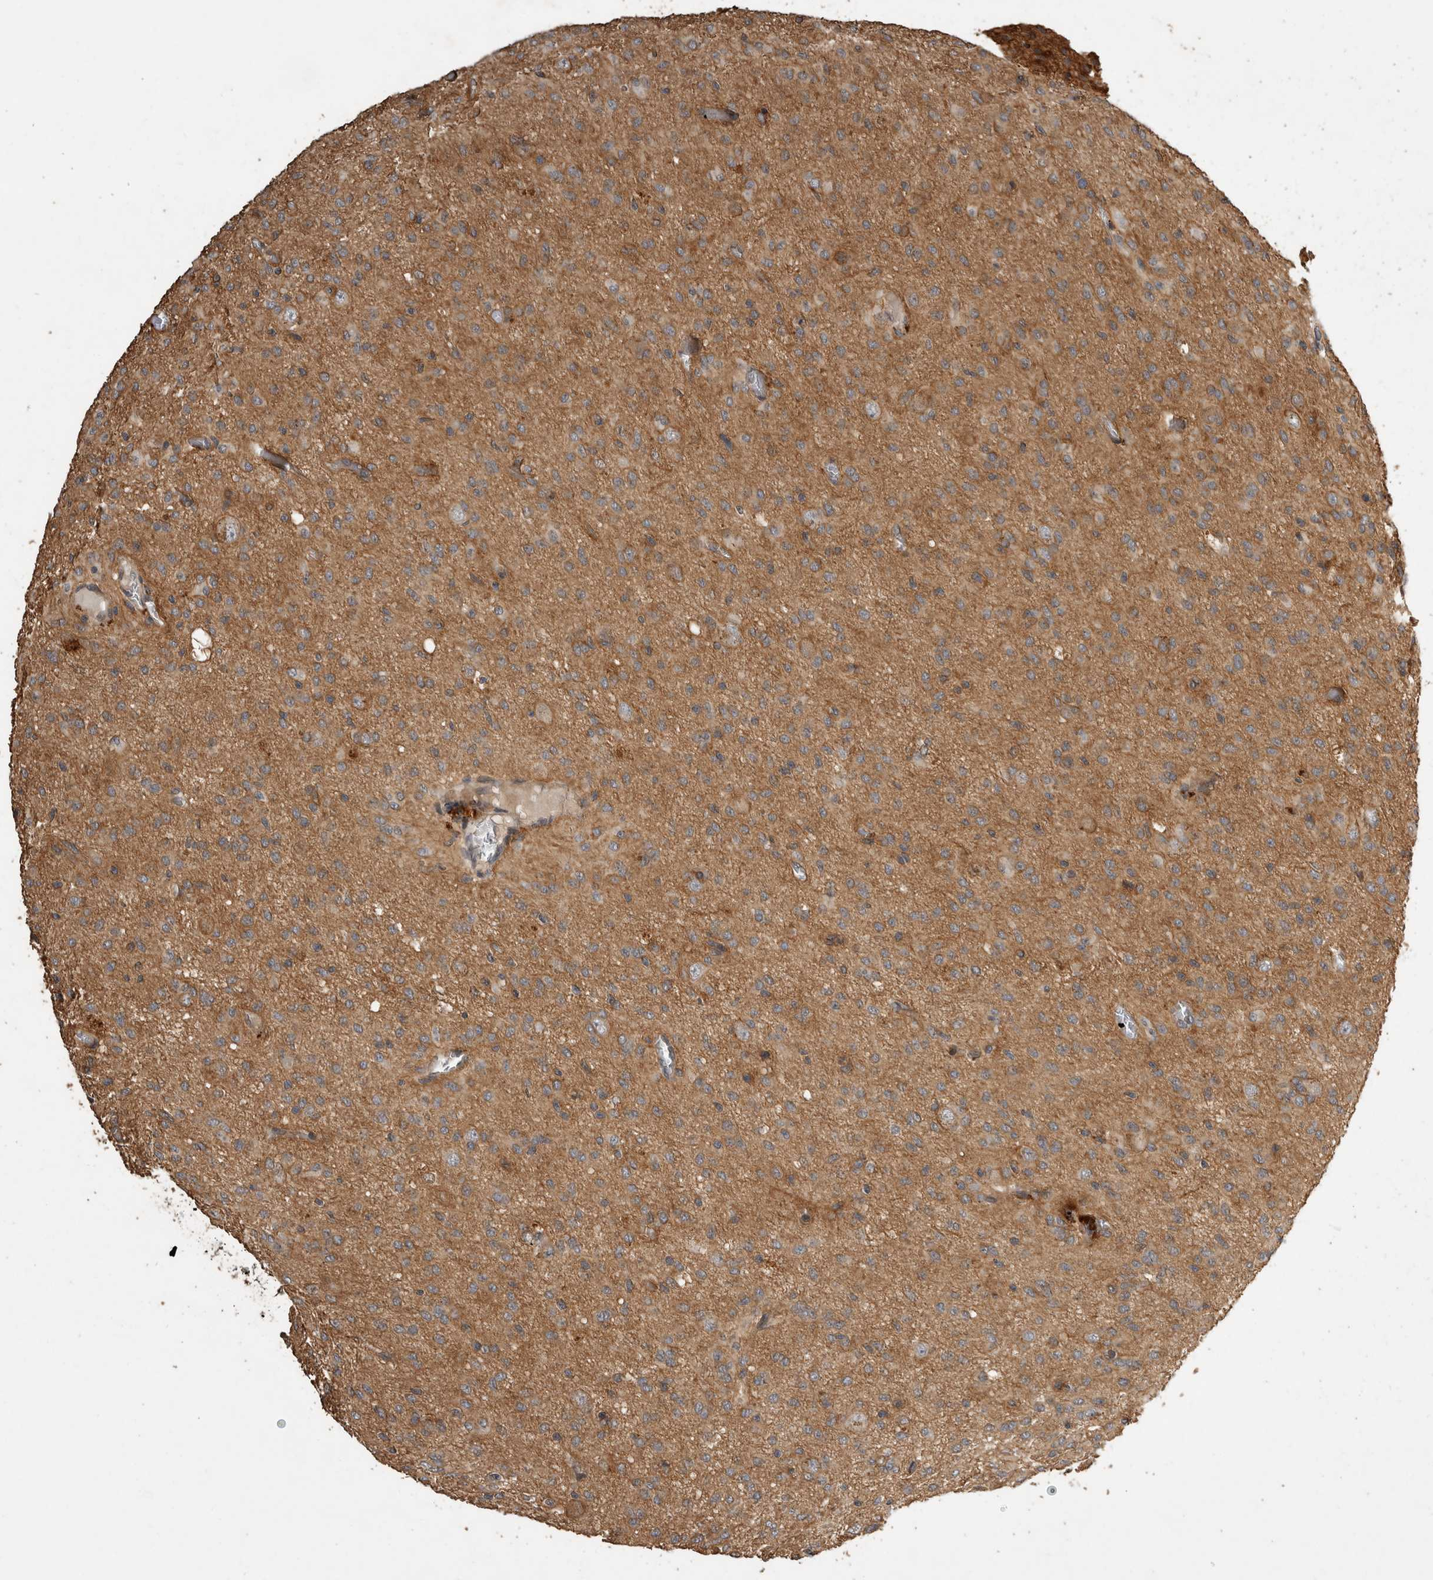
{"staining": {"intensity": "weak", "quantity": ">75%", "location": "cytoplasmic/membranous"}, "tissue": "glioma", "cell_type": "Tumor cells", "image_type": "cancer", "snomed": [{"axis": "morphology", "description": "Glioma, malignant, High grade"}, {"axis": "topography", "description": "Brain"}], "caption": "An immunohistochemistry (IHC) image of neoplastic tissue is shown. Protein staining in brown highlights weak cytoplasmic/membranous positivity in glioma within tumor cells.", "gene": "RHPN1", "patient": {"sex": "female", "age": 59}}